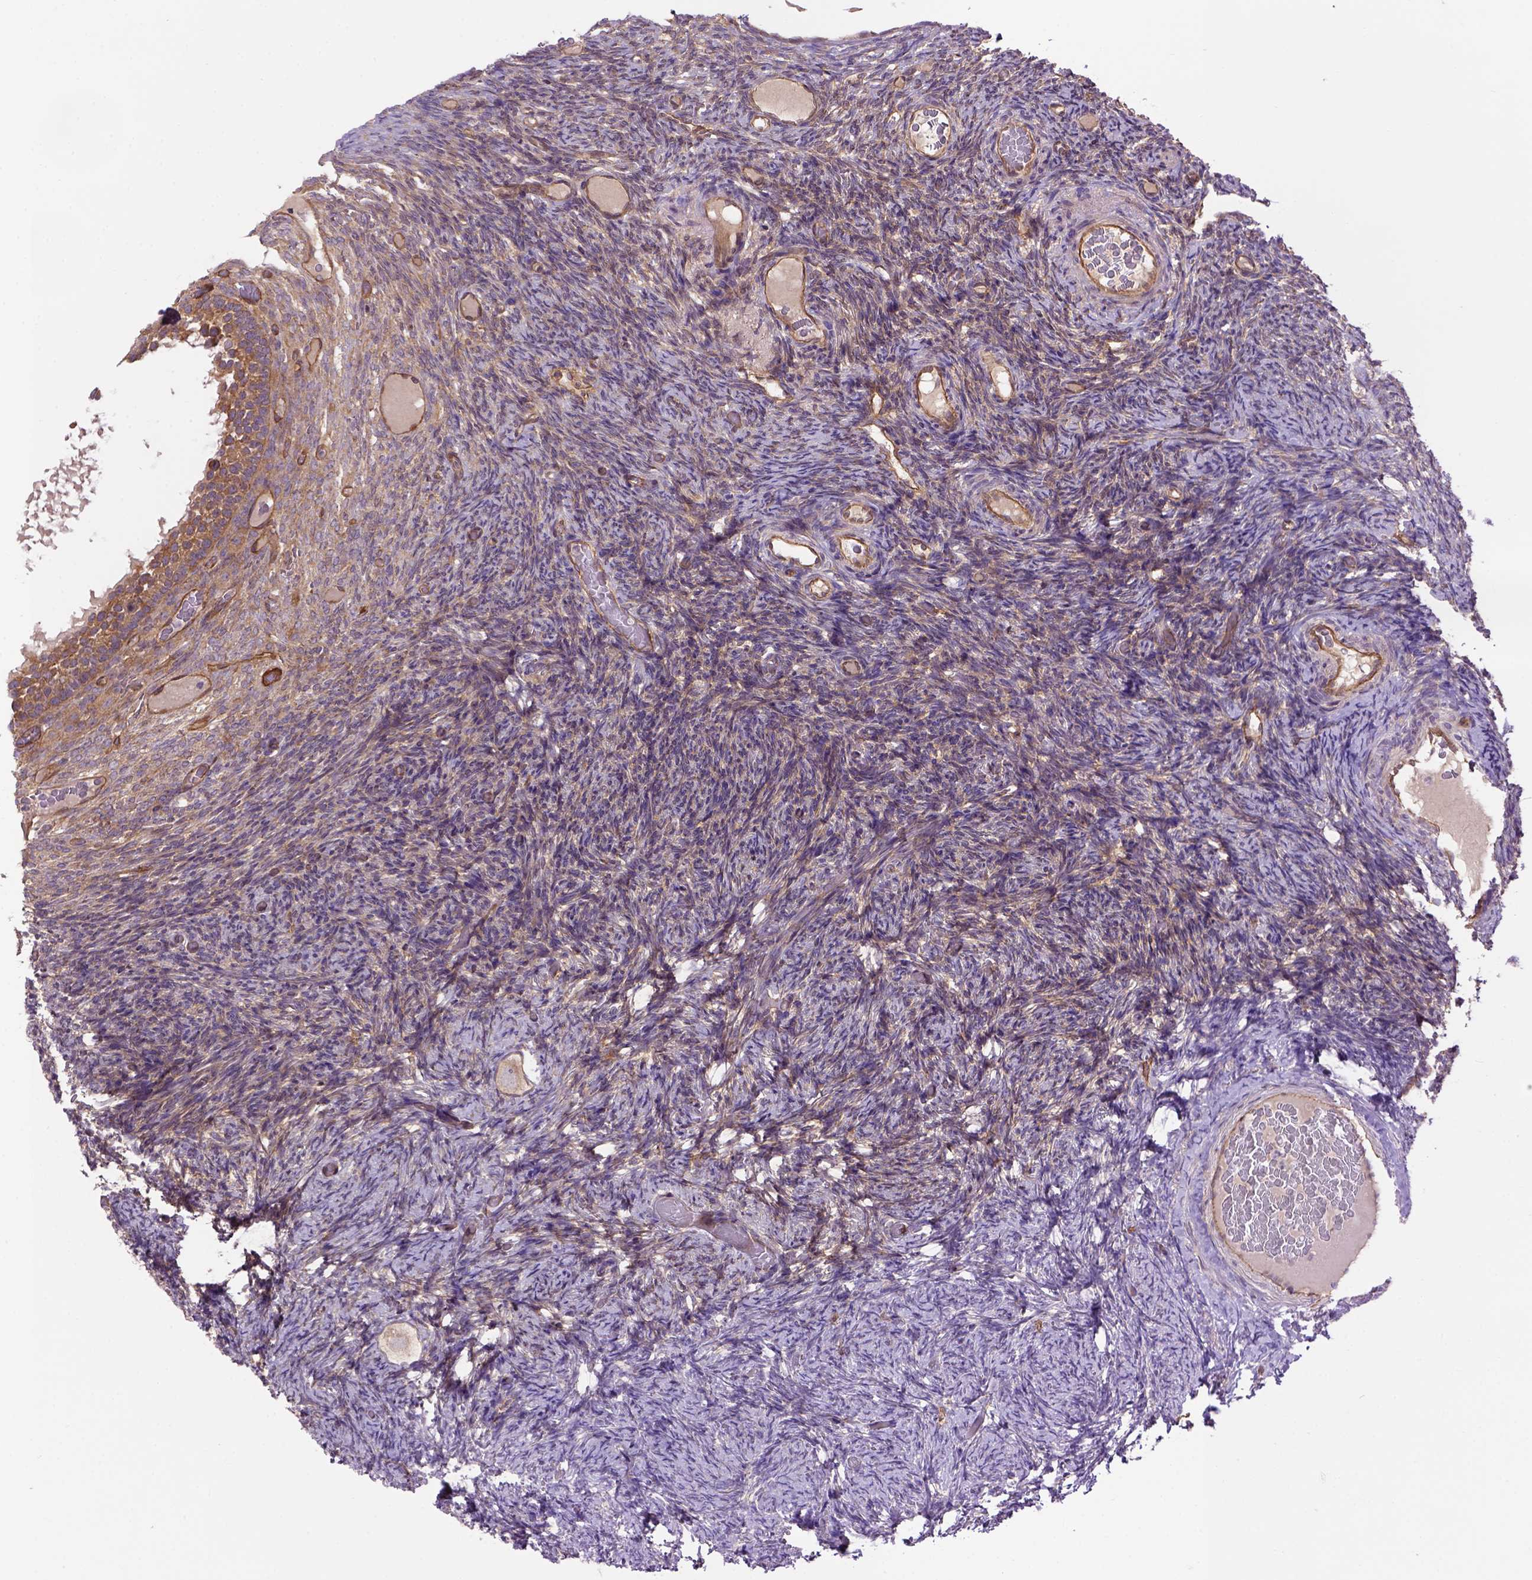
{"staining": {"intensity": "moderate", "quantity": ">75%", "location": "cytoplasmic/membranous"}, "tissue": "ovary", "cell_type": "Follicle cells", "image_type": "normal", "snomed": [{"axis": "morphology", "description": "Normal tissue, NOS"}, {"axis": "topography", "description": "Ovary"}], "caption": "Follicle cells show medium levels of moderate cytoplasmic/membranous positivity in about >75% of cells in benign ovary. The staining is performed using DAB (3,3'-diaminobenzidine) brown chromogen to label protein expression. The nuclei are counter-stained blue using hematoxylin.", "gene": "CASKIN2", "patient": {"sex": "female", "age": 34}}